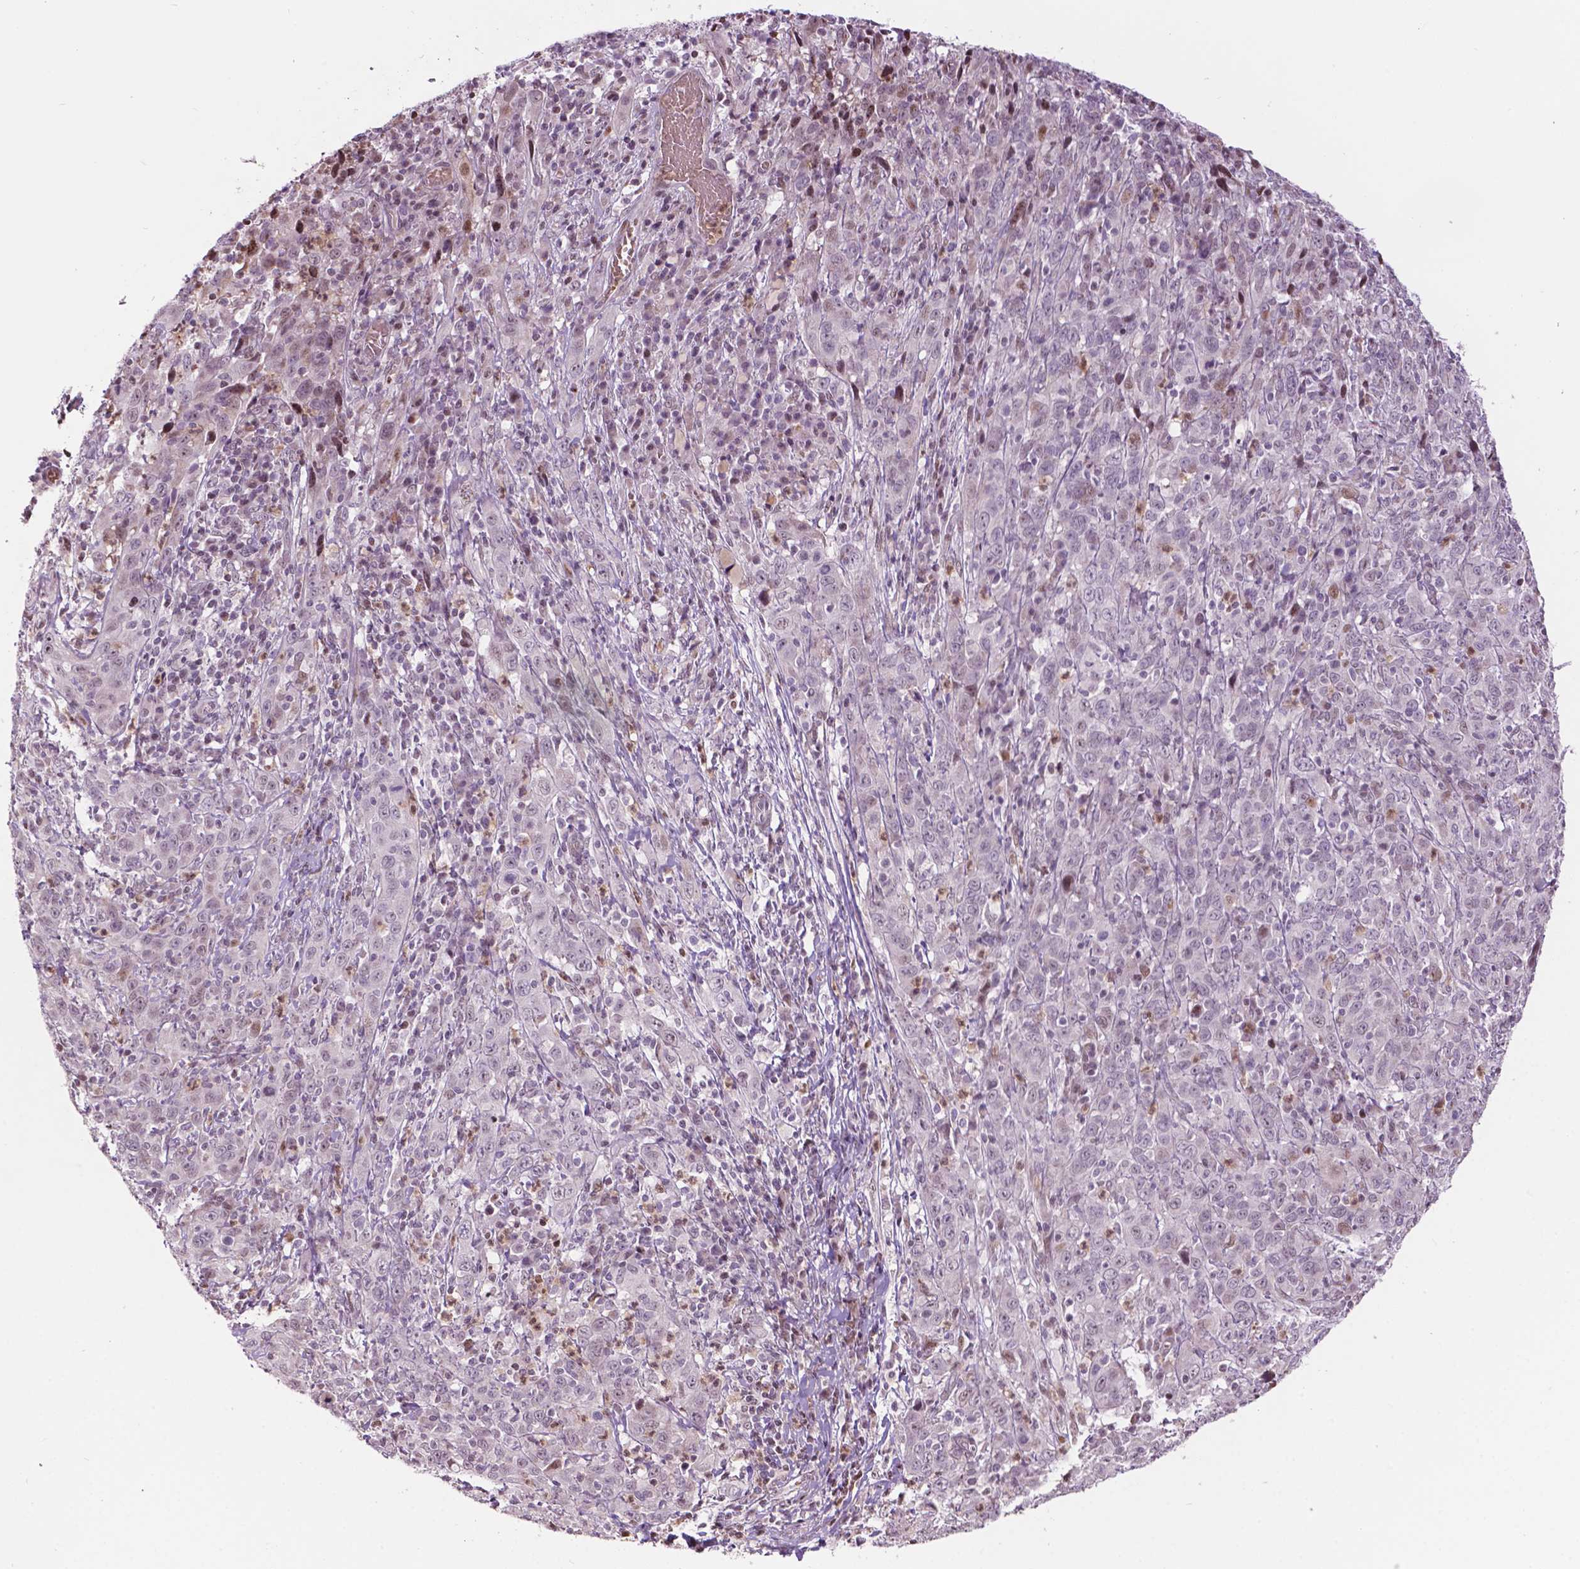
{"staining": {"intensity": "negative", "quantity": "none", "location": "none"}, "tissue": "cervical cancer", "cell_type": "Tumor cells", "image_type": "cancer", "snomed": [{"axis": "morphology", "description": "Squamous cell carcinoma, NOS"}, {"axis": "topography", "description": "Cervix"}], "caption": "The immunohistochemistry (IHC) histopathology image has no significant expression in tumor cells of squamous cell carcinoma (cervical) tissue.", "gene": "PTPN18", "patient": {"sex": "female", "age": 46}}